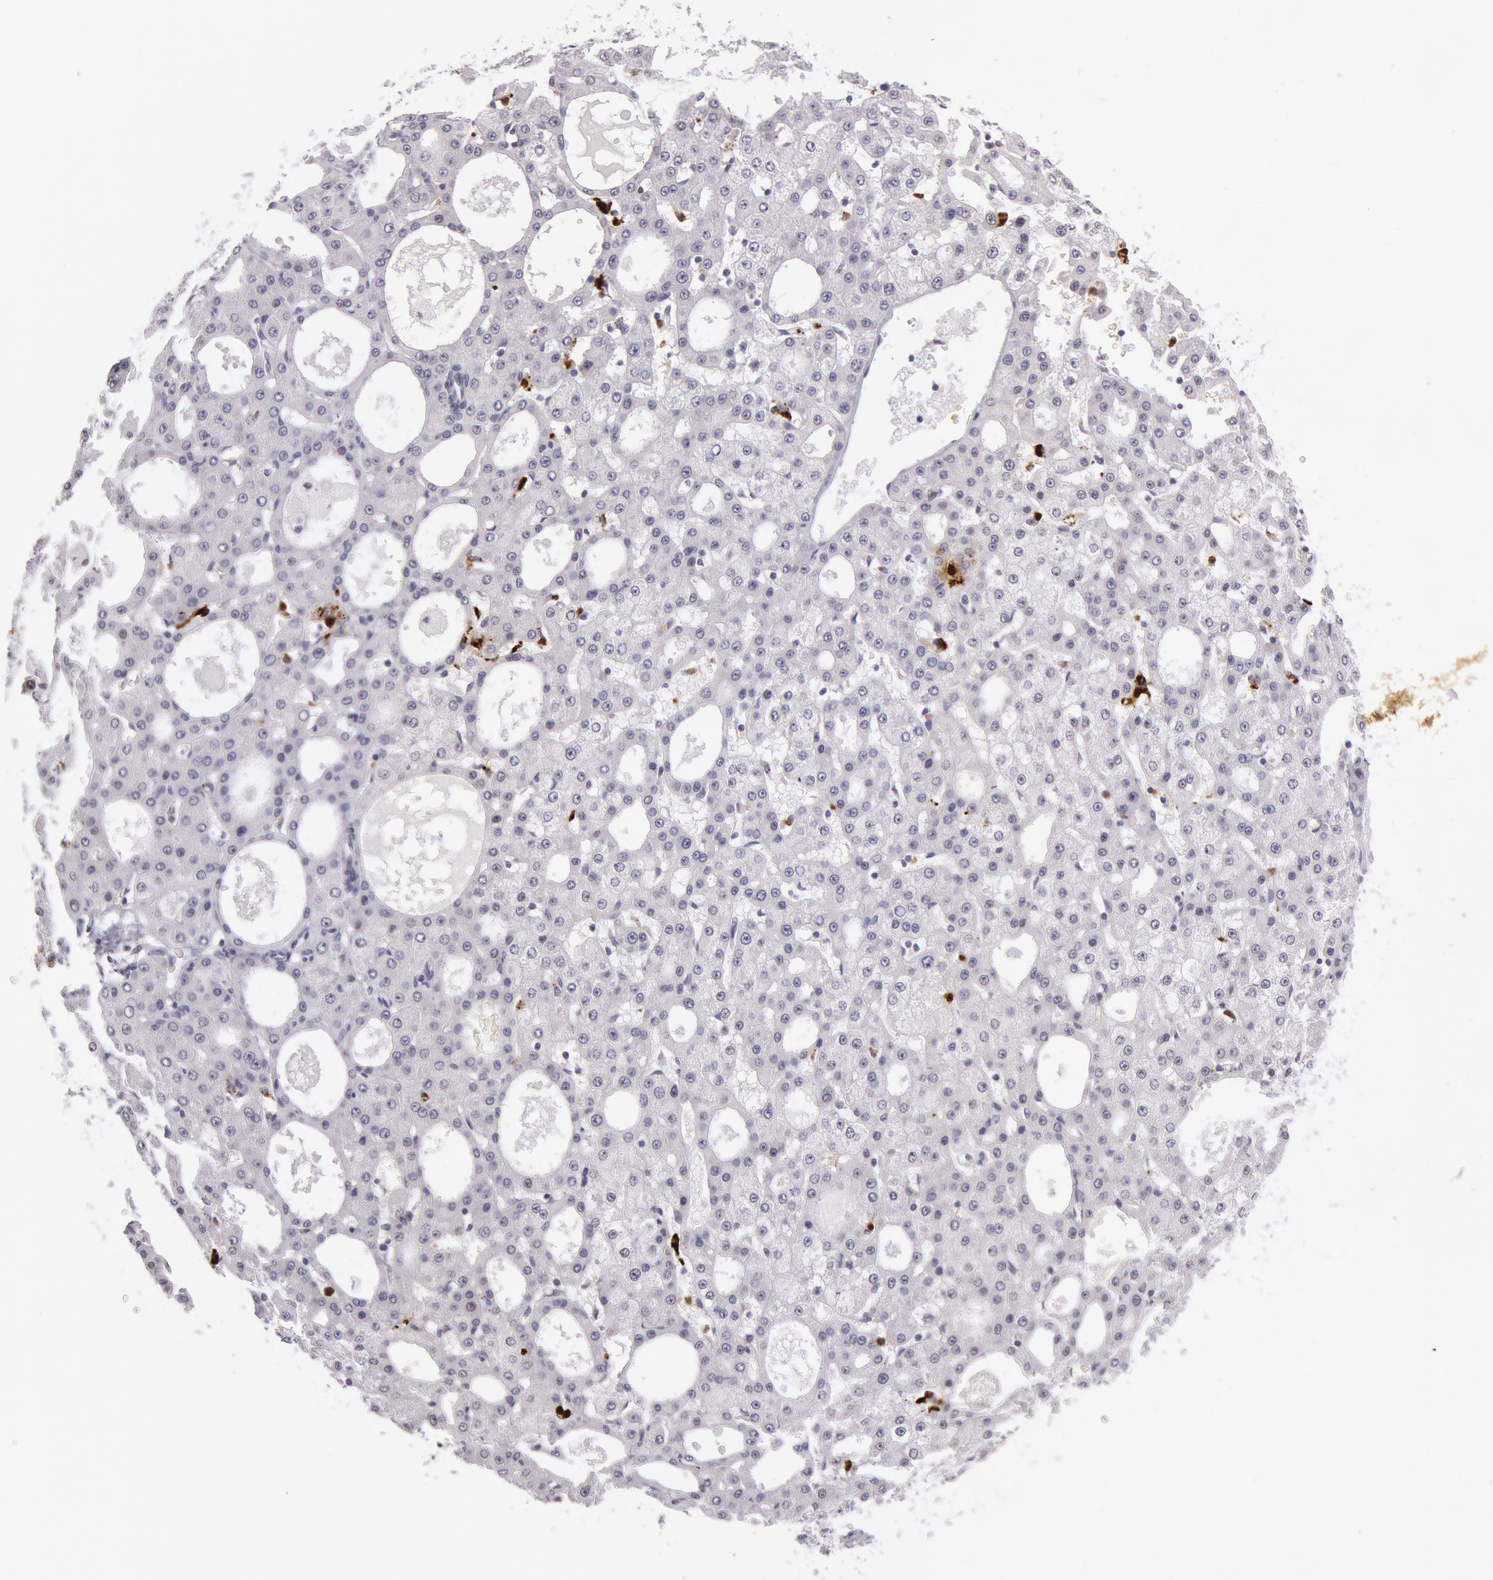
{"staining": {"intensity": "negative", "quantity": "none", "location": "none"}, "tissue": "liver cancer", "cell_type": "Tumor cells", "image_type": "cancer", "snomed": [{"axis": "morphology", "description": "Carcinoma, Hepatocellular, NOS"}, {"axis": "topography", "description": "Liver"}], "caption": "A histopathology image of hepatocellular carcinoma (liver) stained for a protein demonstrates no brown staining in tumor cells.", "gene": "KDM6A", "patient": {"sex": "male", "age": 47}}